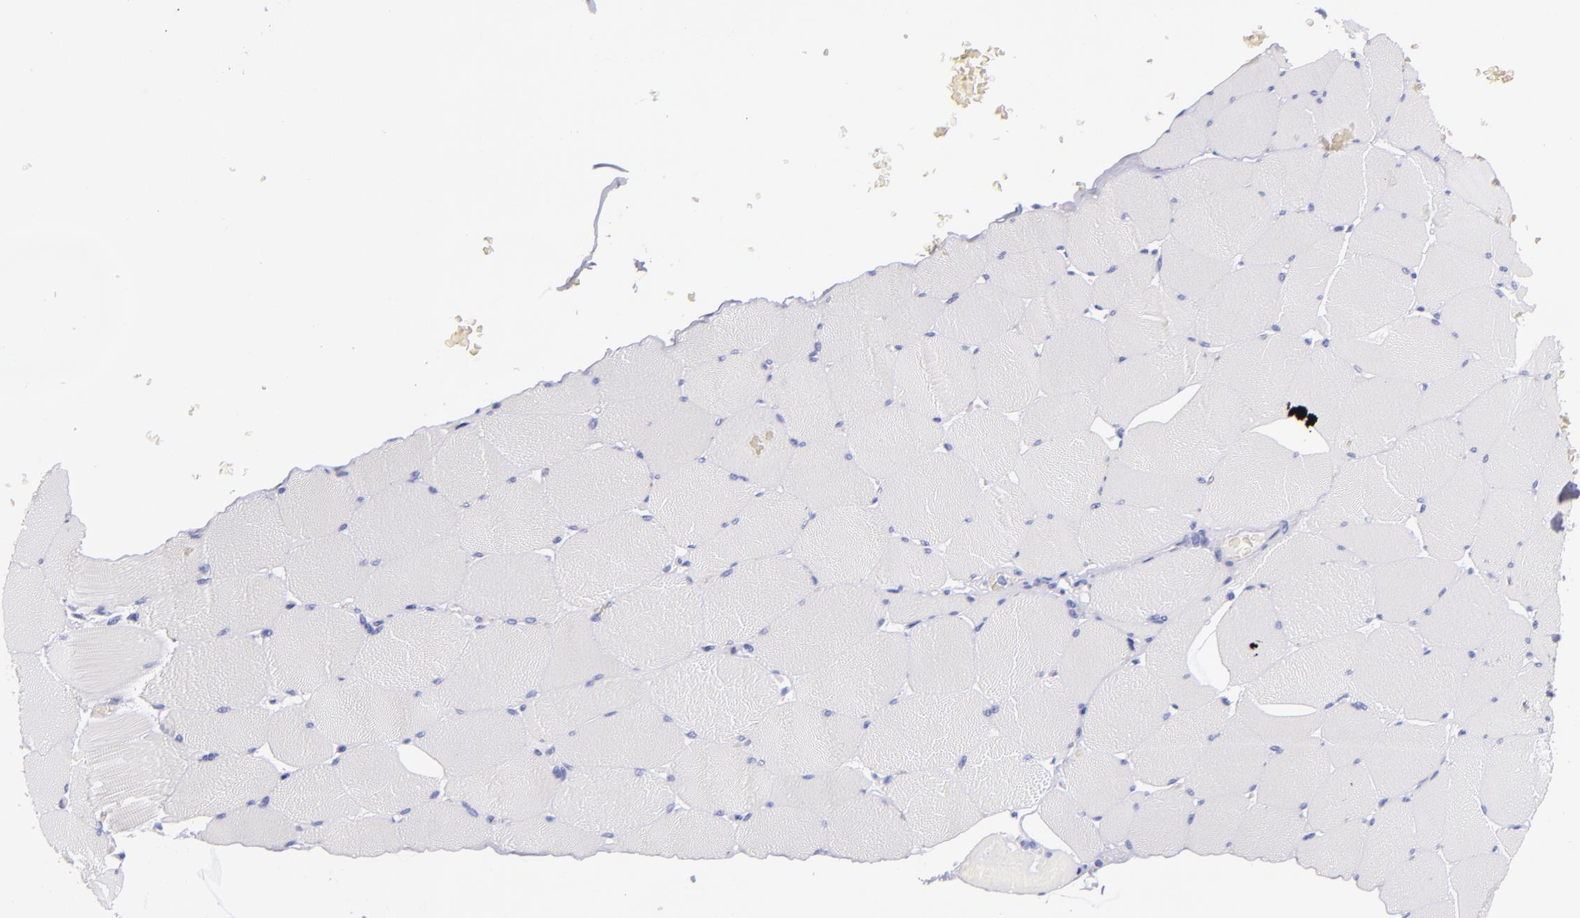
{"staining": {"intensity": "negative", "quantity": "none", "location": "none"}, "tissue": "skeletal muscle", "cell_type": "Myocytes", "image_type": "normal", "snomed": [{"axis": "morphology", "description": "Normal tissue, NOS"}, {"axis": "topography", "description": "Skeletal muscle"}], "caption": "Immunohistochemistry (IHC) image of benign skeletal muscle: skeletal muscle stained with DAB displays no significant protein positivity in myocytes.", "gene": "NOS3", "patient": {"sex": "male", "age": 62}}